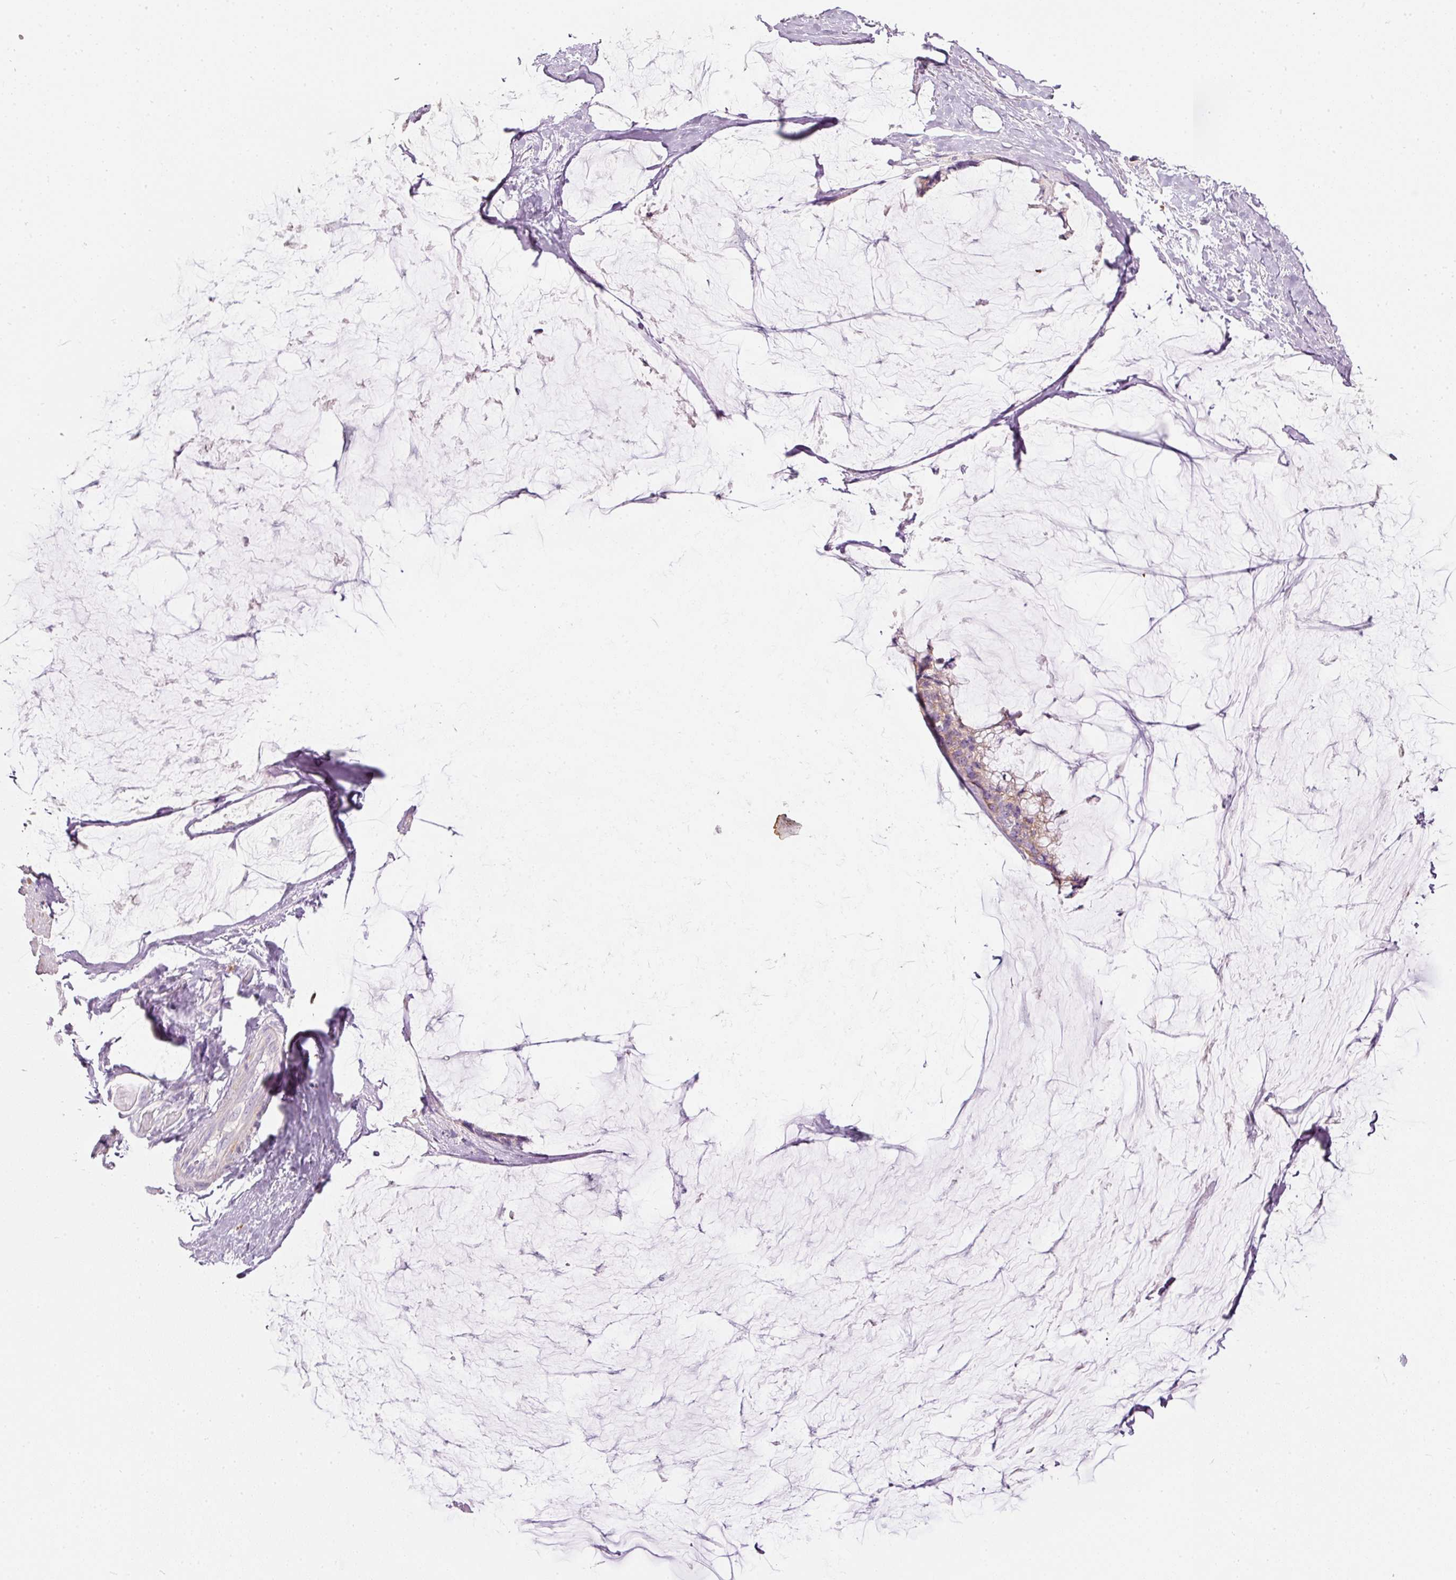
{"staining": {"intensity": "weak", "quantity": ">75%", "location": "cytoplasmic/membranous"}, "tissue": "ovarian cancer", "cell_type": "Tumor cells", "image_type": "cancer", "snomed": [{"axis": "morphology", "description": "Cystadenocarcinoma, mucinous, NOS"}, {"axis": "topography", "description": "Ovary"}], "caption": "Weak cytoplasmic/membranous protein positivity is present in about >75% of tumor cells in ovarian cancer (mucinous cystadenocarcinoma).", "gene": "MTHFD2", "patient": {"sex": "female", "age": 39}}